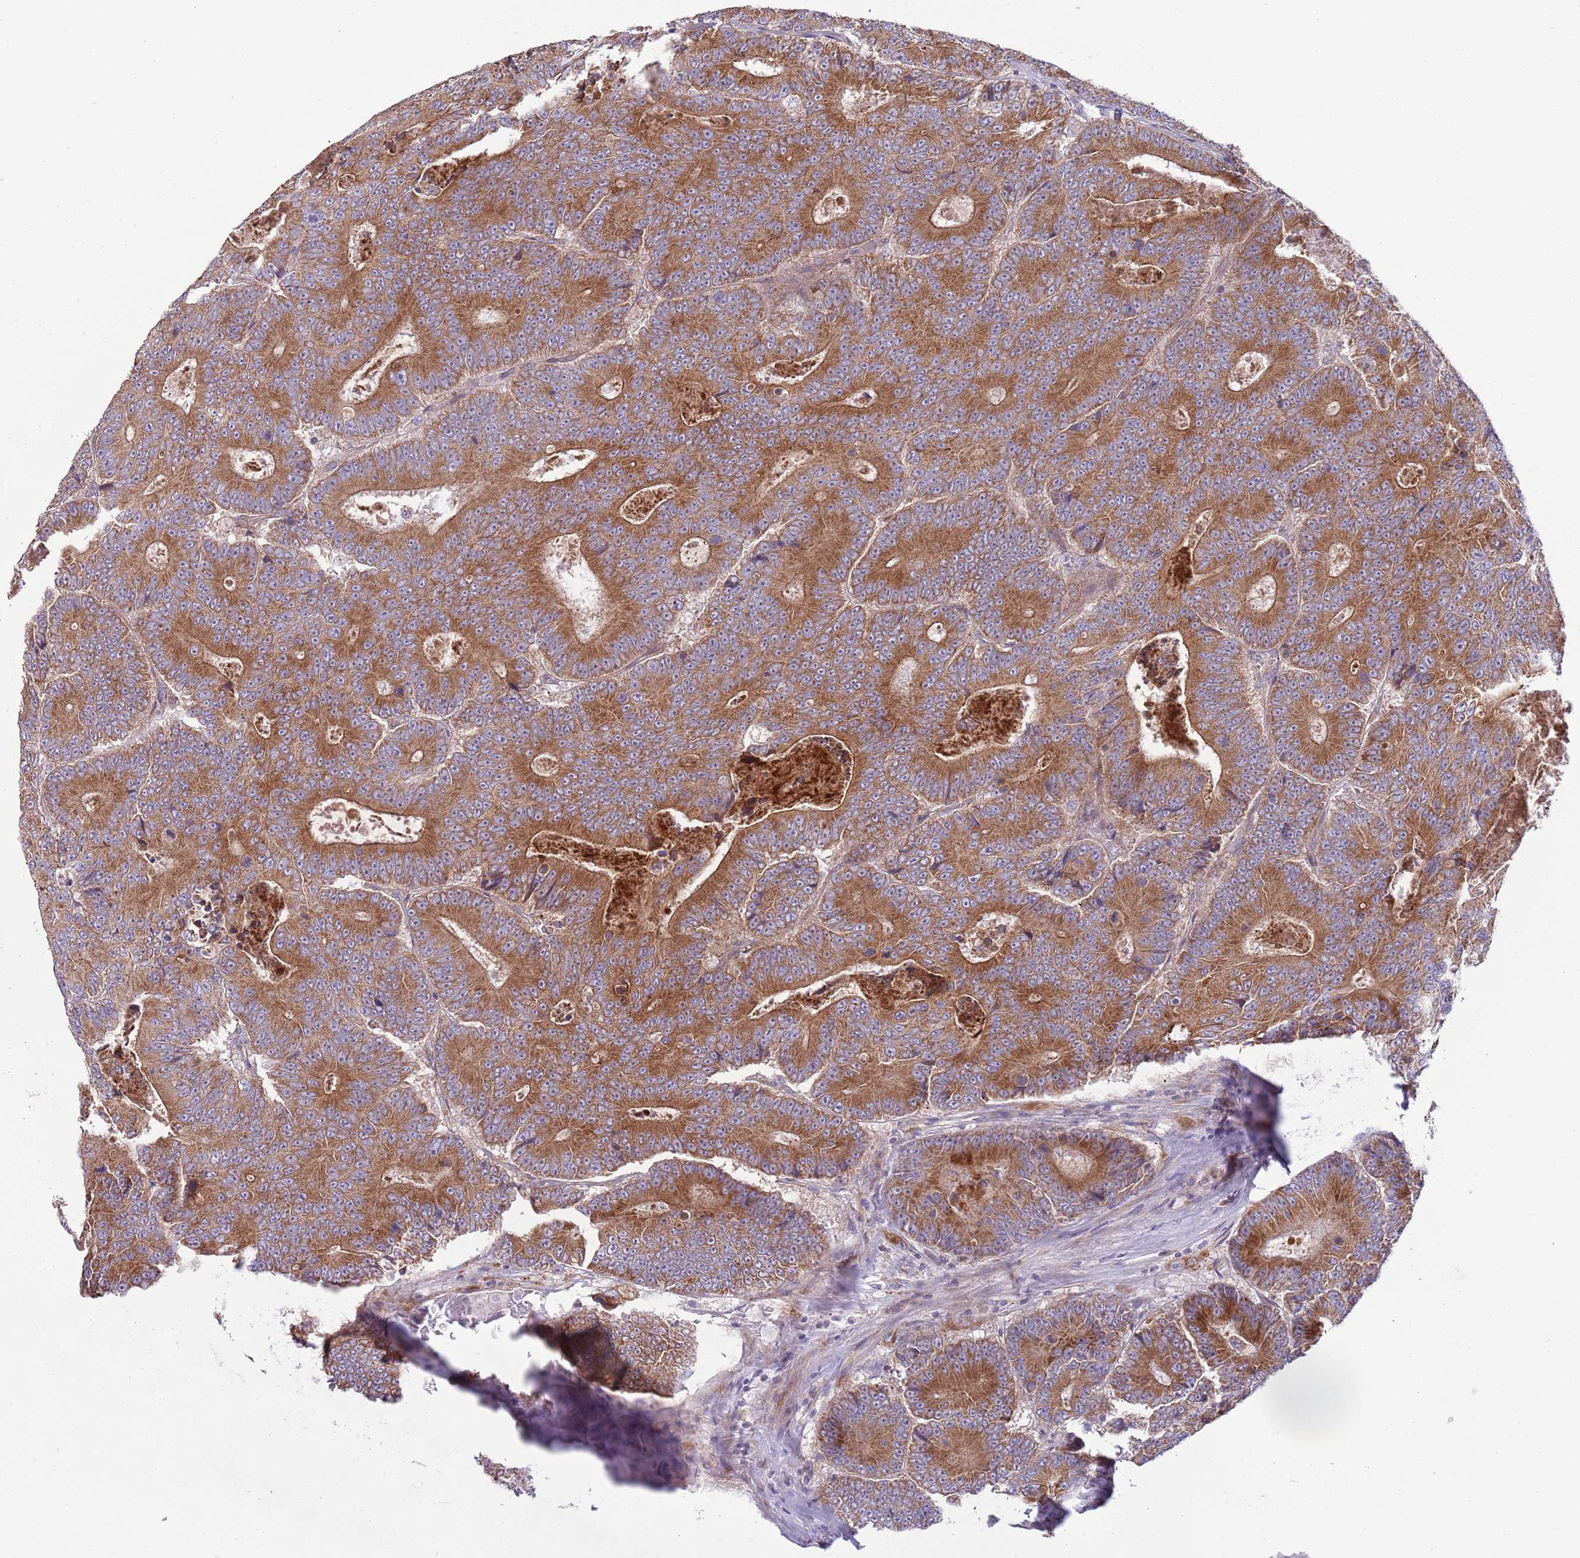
{"staining": {"intensity": "strong", "quantity": ">75%", "location": "cytoplasmic/membranous"}, "tissue": "colorectal cancer", "cell_type": "Tumor cells", "image_type": "cancer", "snomed": [{"axis": "morphology", "description": "Adenocarcinoma, NOS"}, {"axis": "topography", "description": "Colon"}], "caption": "About >75% of tumor cells in adenocarcinoma (colorectal) show strong cytoplasmic/membranous protein staining as visualized by brown immunohistochemical staining.", "gene": "TOMM5", "patient": {"sex": "male", "age": 83}}